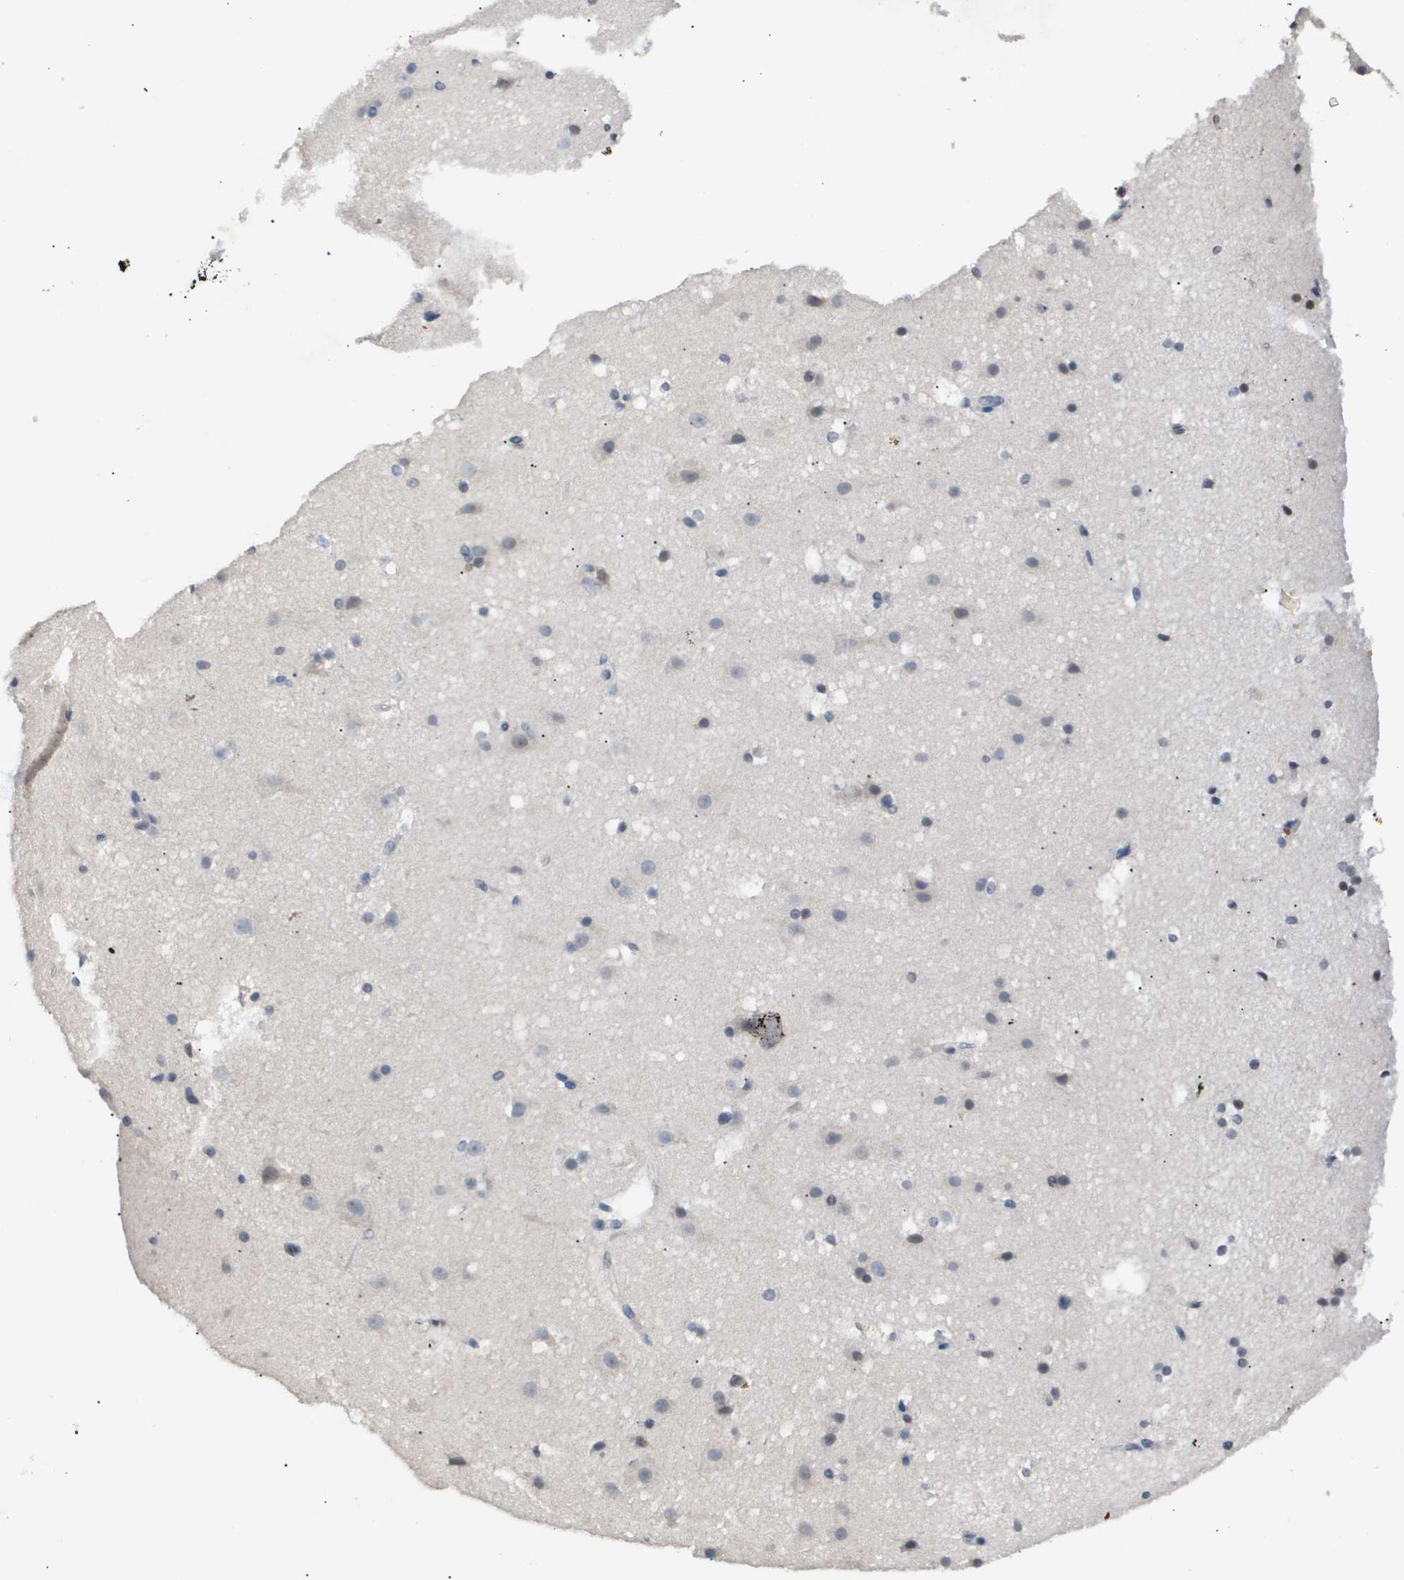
{"staining": {"intensity": "negative", "quantity": "none", "location": "none"}, "tissue": "cerebral cortex", "cell_type": "Endothelial cells", "image_type": "normal", "snomed": [{"axis": "morphology", "description": "Normal tissue, NOS"}, {"axis": "topography", "description": "Cerebral cortex"}], "caption": "Histopathology image shows no protein staining in endothelial cells of normal cerebral cortex.", "gene": "ANAPC2", "patient": {"sex": "male", "age": 45}}